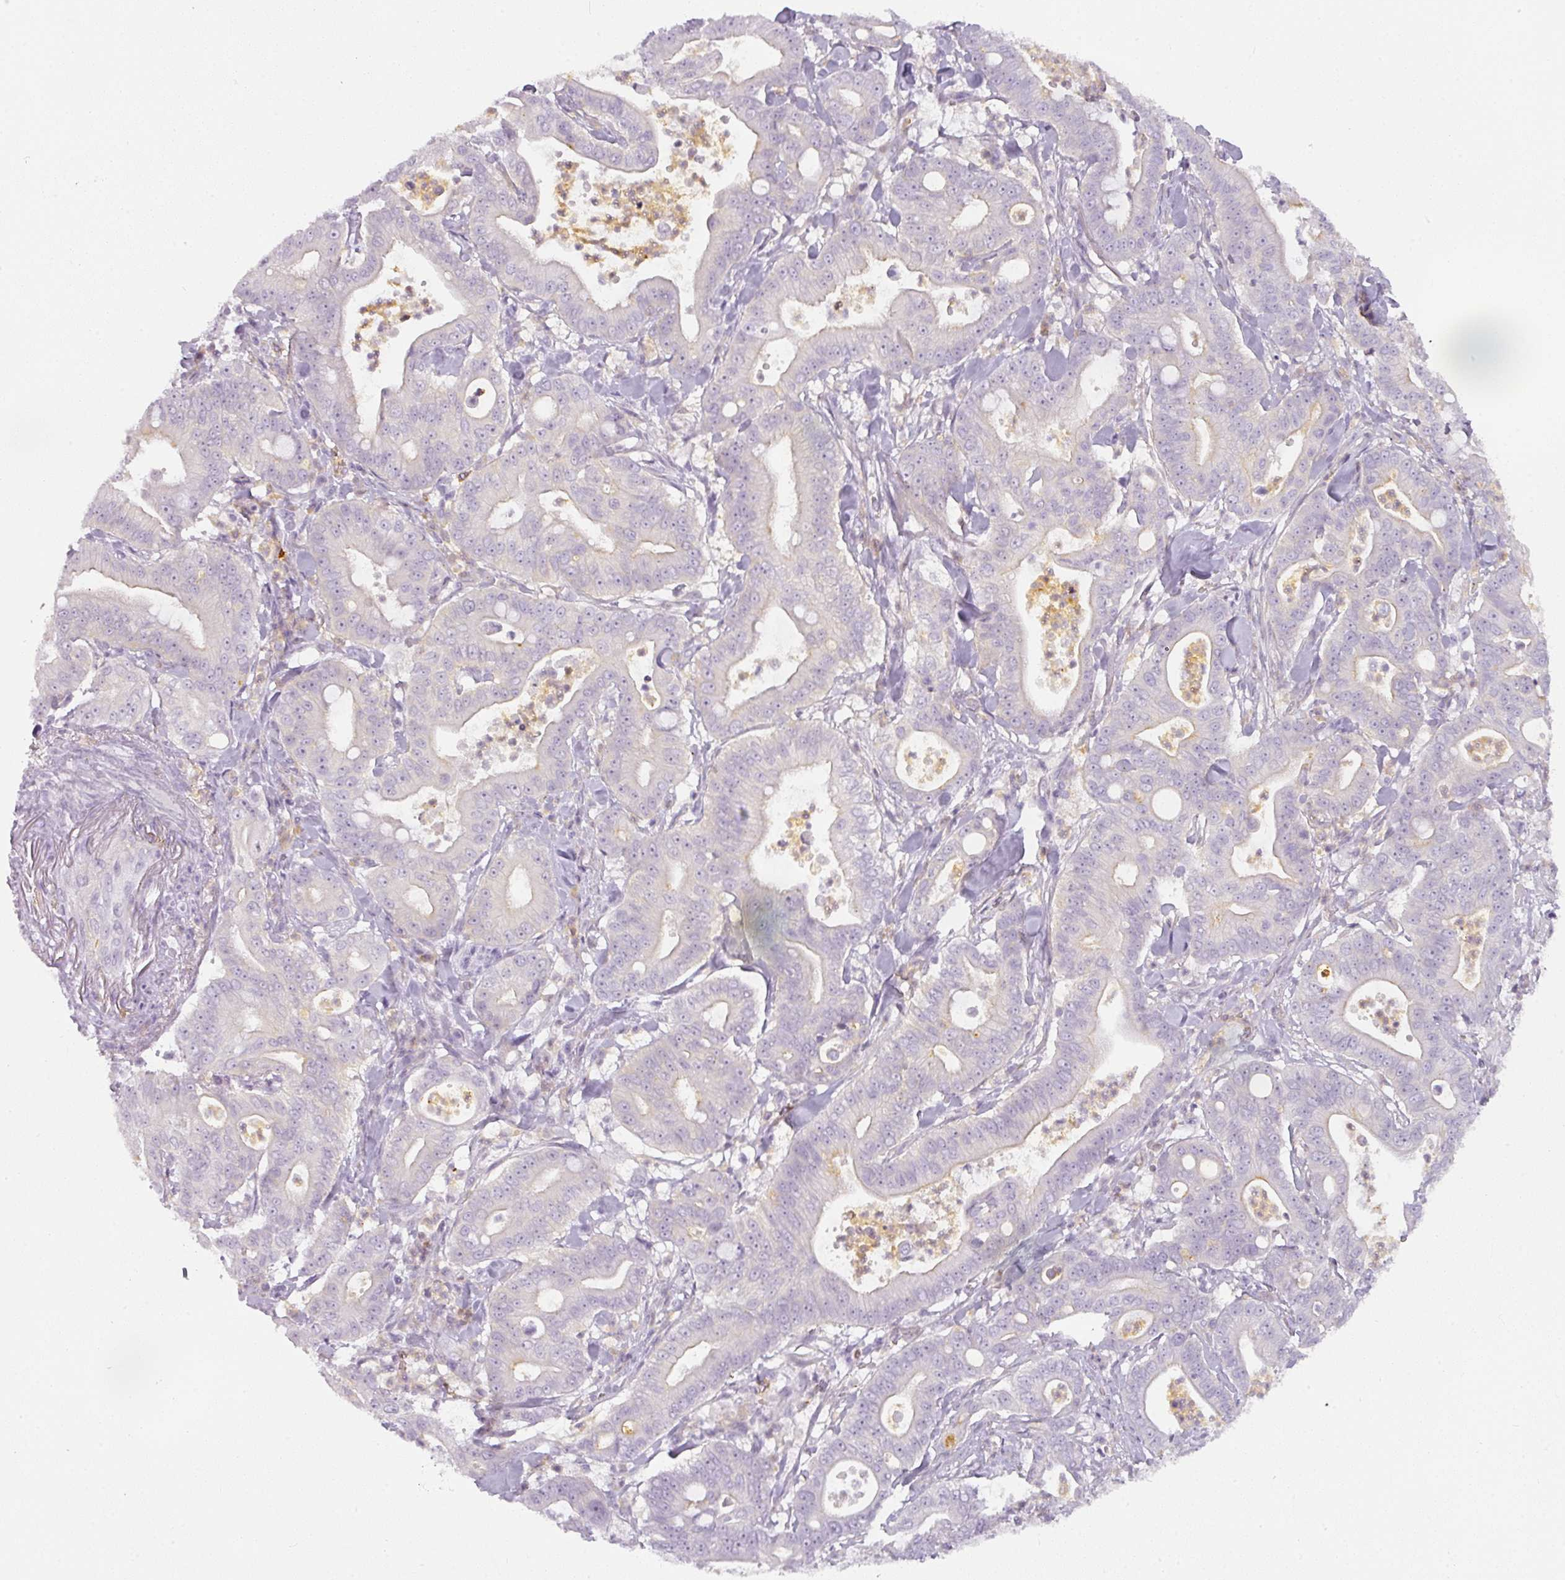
{"staining": {"intensity": "negative", "quantity": "none", "location": "none"}, "tissue": "pancreatic cancer", "cell_type": "Tumor cells", "image_type": "cancer", "snomed": [{"axis": "morphology", "description": "Adenocarcinoma, NOS"}, {"axis": "topography", "description": "Pancreas"}], "caption": "Pancreatic adenocarcinoma was stained to show a protein in brown. There is no significant staining in tumor cells.", "gene": "TMEM42", "patient": {"sex": "male", "age": 71}}